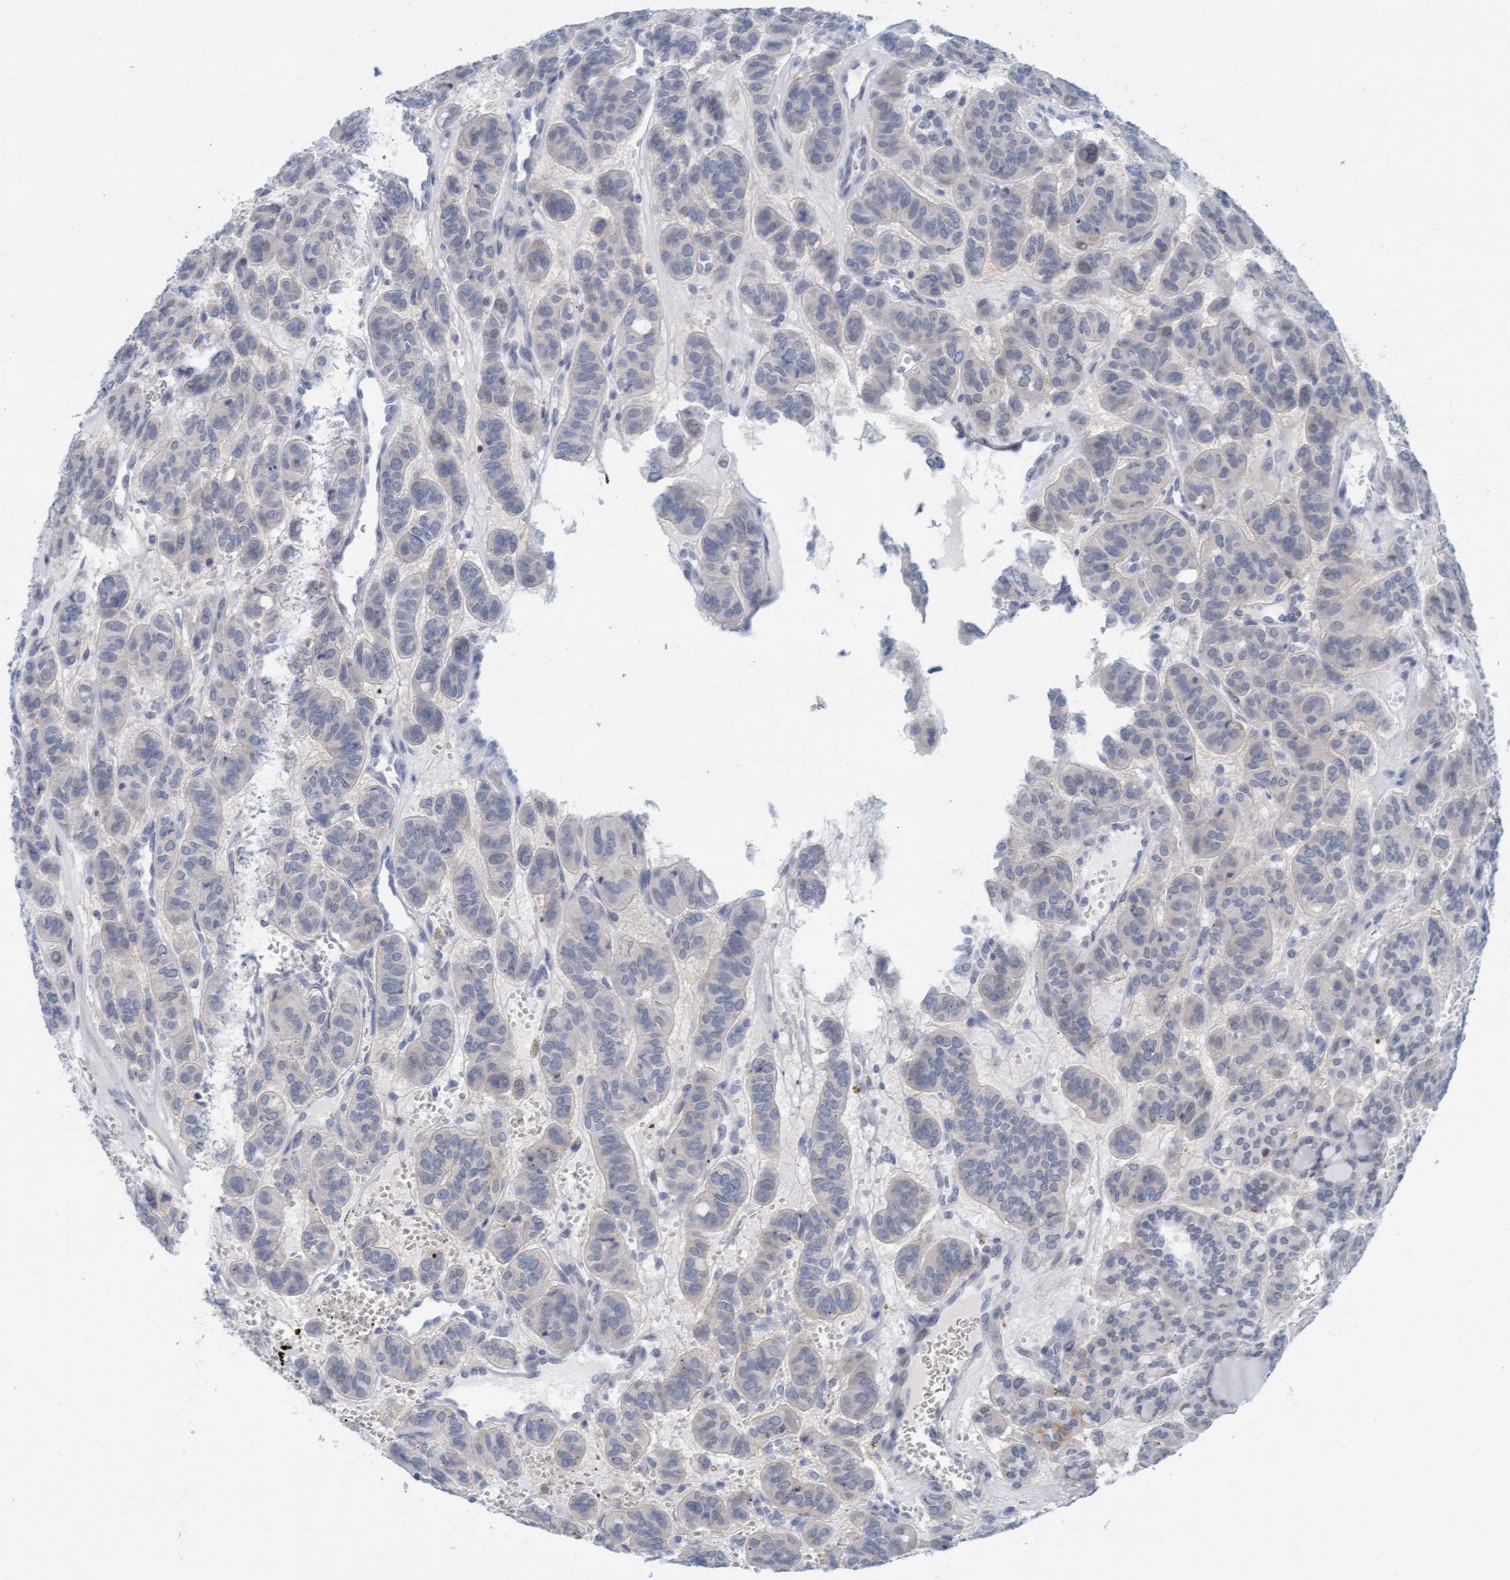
{"staining": {"intensity": "negative", "quantity": "none", "location": "none"}, "tissue": "thyroid cancer", "cell_type": "Tumor cells", "image_type": "cancer", "snomed": [{"axis": "morphology", "description": "Follicular adenoma carcinoma, NOS"}, {"axis": "topography", "description": "Thyroid gland"}], "caption": "The immunohistochemistry micrograph has no significant expression in tumor cells of thyroid cancer (follicular adenoma carcinoma) tissue.", "gene": "CPA3", "patient": {"sex": "female", "age": 71}}